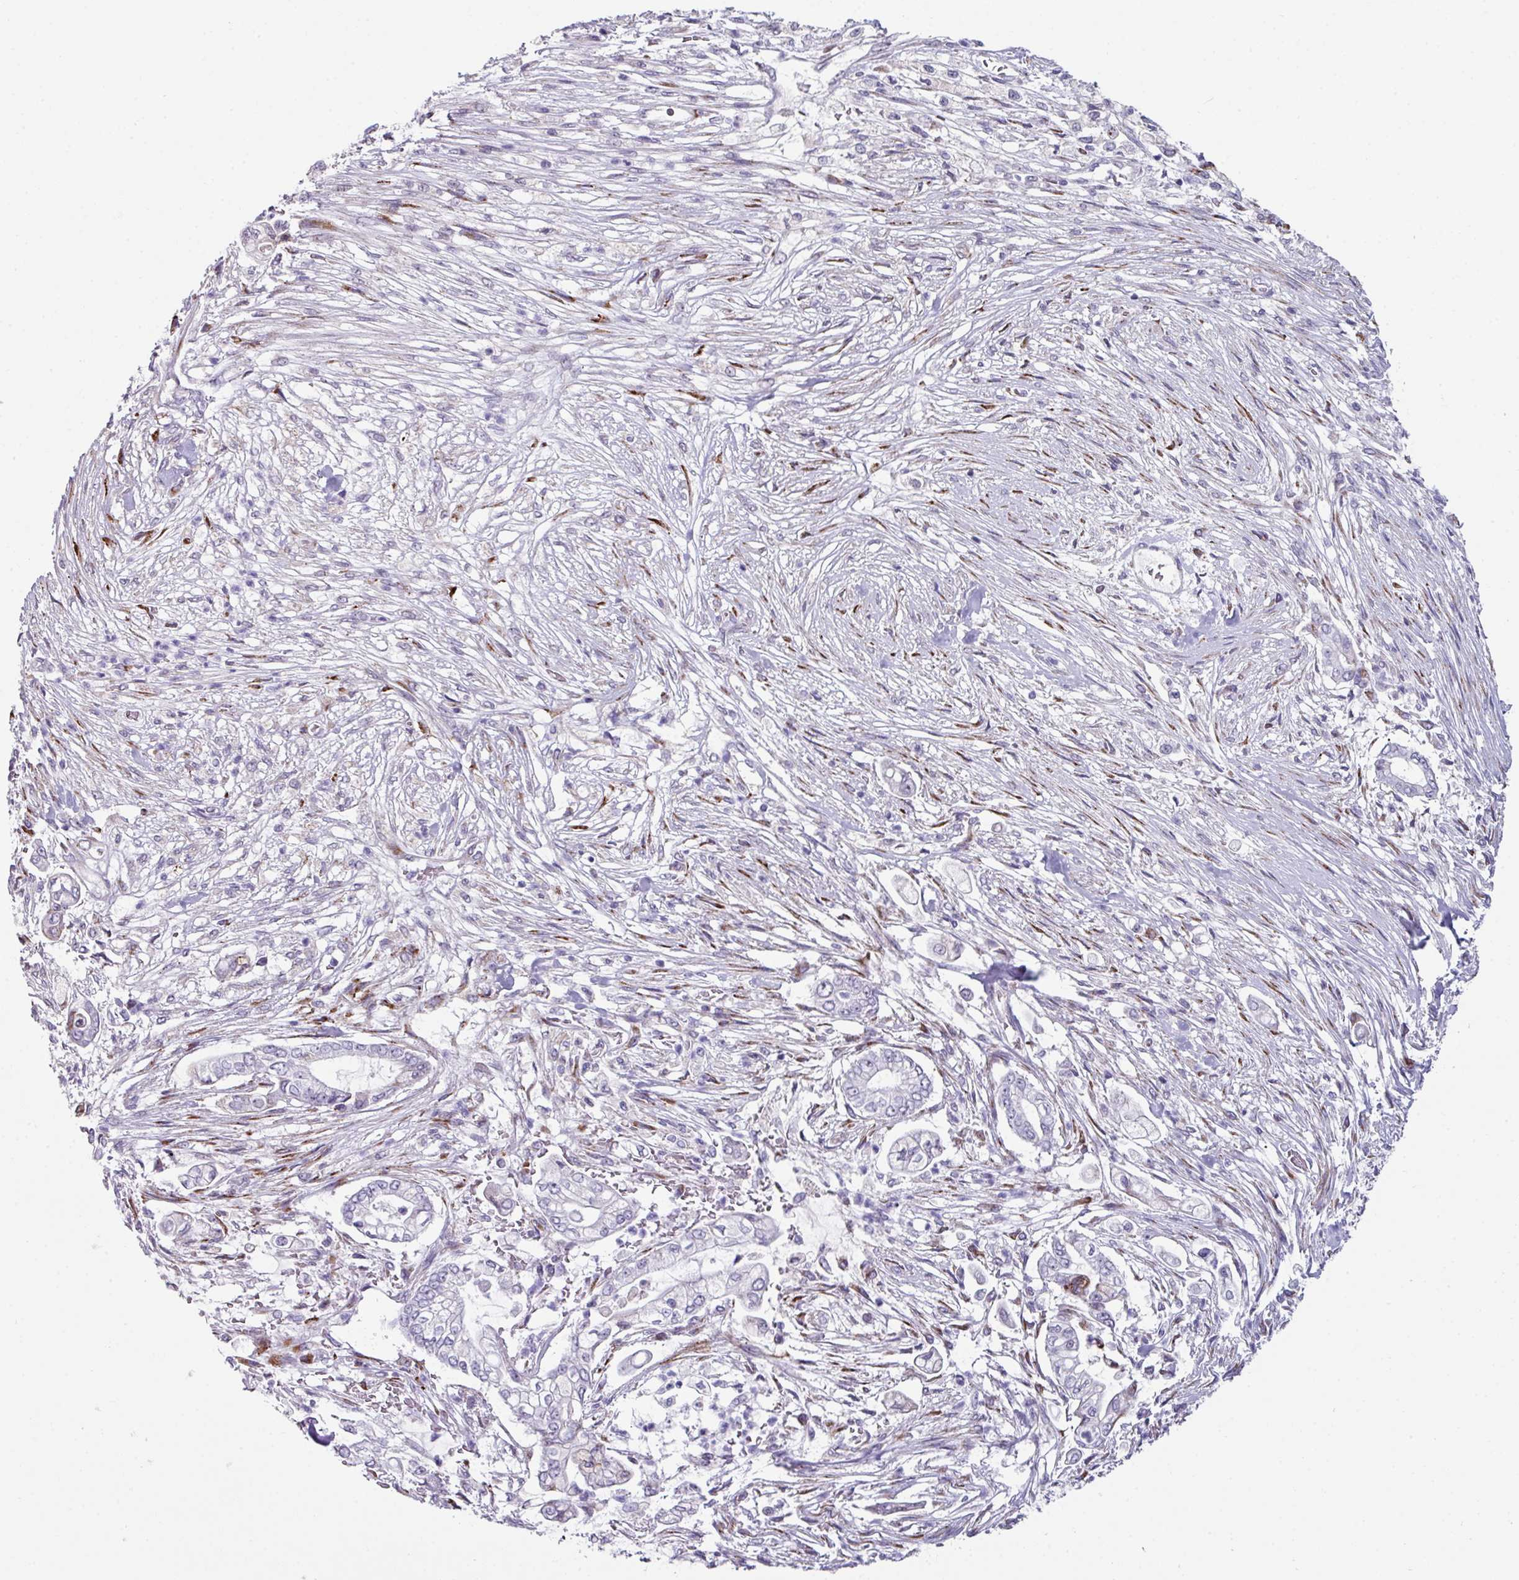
{"staining": {"intensity": "negative", "quantity": "none", "location": "none"}, "tissue": "pancreatic cancer", "cell_type": "Tumor cells", "image_type": "cancer", "snomed": [{"axis": "morphology", "description": "Adenocarcinoma, NOS"}, {"axis": "topography", "description": "Pancreas"}], "caption": "The image reveals no significant expression in tumor cells of pancreatic cancer (adenocarcinoma).", "gene": "BMS1", "patient": {"sex": "female", "age": 69}}